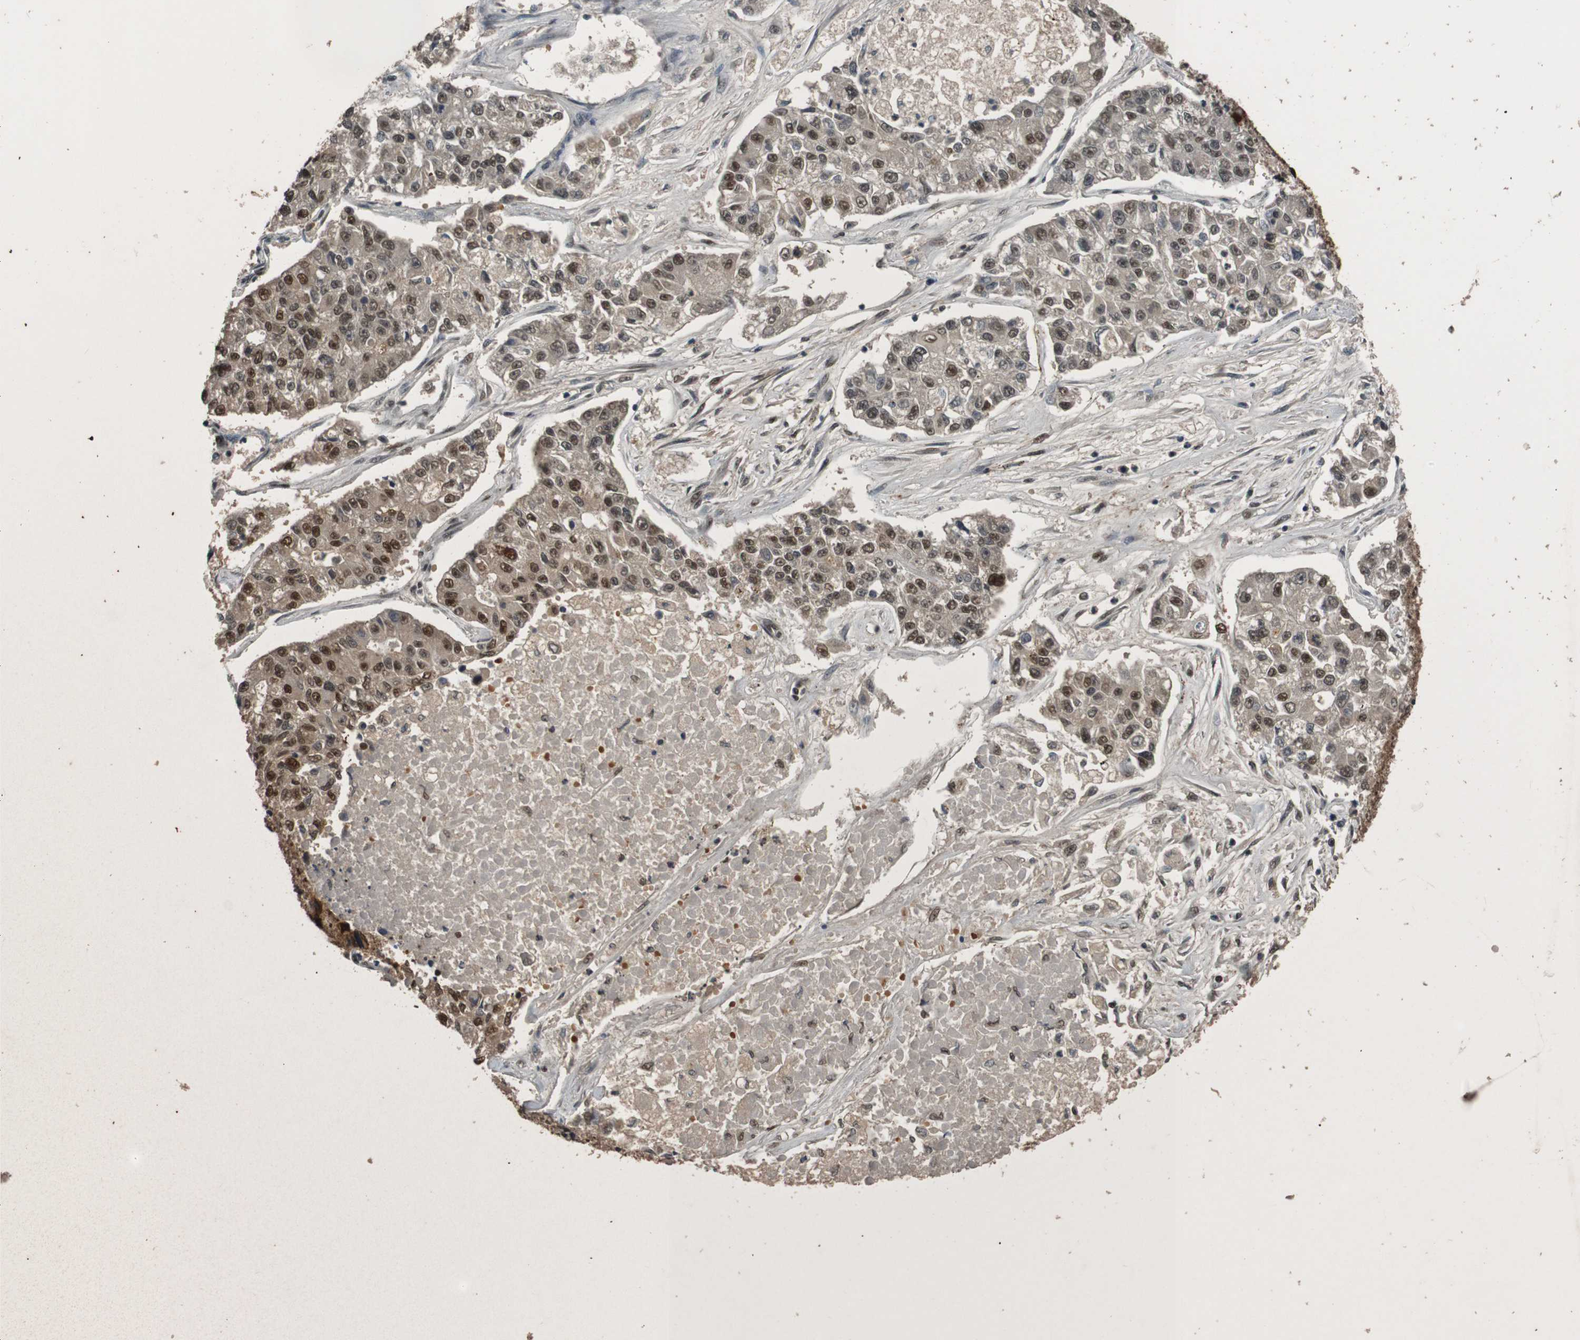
{"staining": {"intensity": "strong", "quantity": "<25%", "location": "cytoplasmic/membranous,nuclear"}, "tissue": "lung cancer", "cell_type": "Tumor cells", "image_type": "cancer", "snomed": [{"axis": "morphology", "description": "Adenocarcinoma, NOS"}, {"axis": "topography", "description": "Lung"}], "caption": "The histopathology image reveals staining of lung cancer (adenocarcinoma), revealing strong cytoplasmic/membranous and nuclear protein expression (brown color) within tumor cells.", "gene": "HEXIM1", "patient": {"sex": "male", "age": 49}}